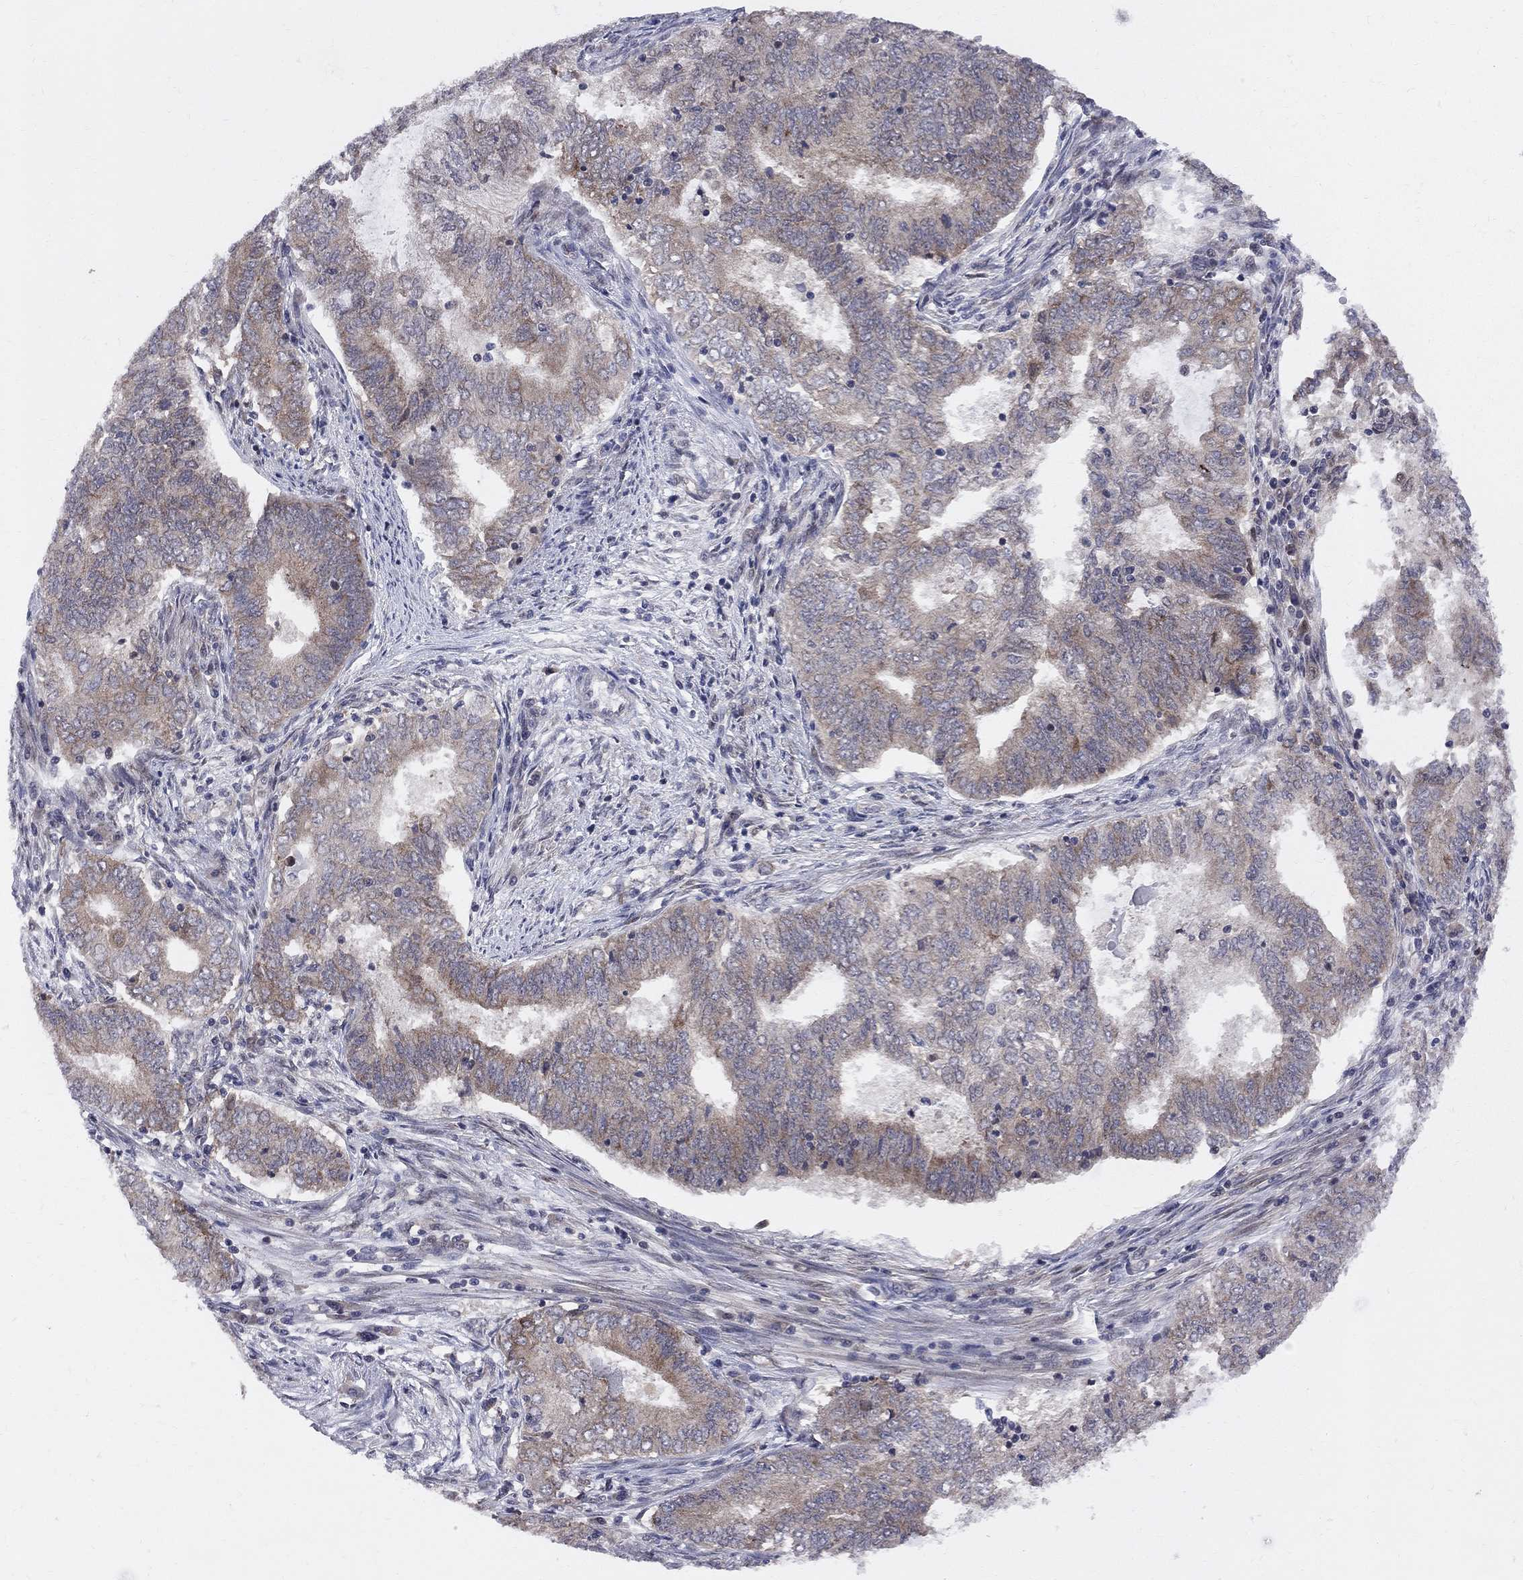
{"staining": {"intensity": "moderate", "quantity": "25%-75%", "location": "cytoplasmic/membranous"}, "tissue": "endometrial cancer", "cell_type": "Tumor cells", "image_type": "cancer", "snomed": [{"axis": "morphology", "description": "Adenocarcinoma, NOS"}, {"axis": "topography", "description": "Endometrium"}], "caption": "DAB (3,3'-diaminobenzidine) immunohistochemical staining of endometrial cancer reveals moderate cytoplasmic/membranous protein expression in about 25%-75% of tumor cells.", "gene": "CNOT11", "patient": {"sex": "female", "age": 62}}